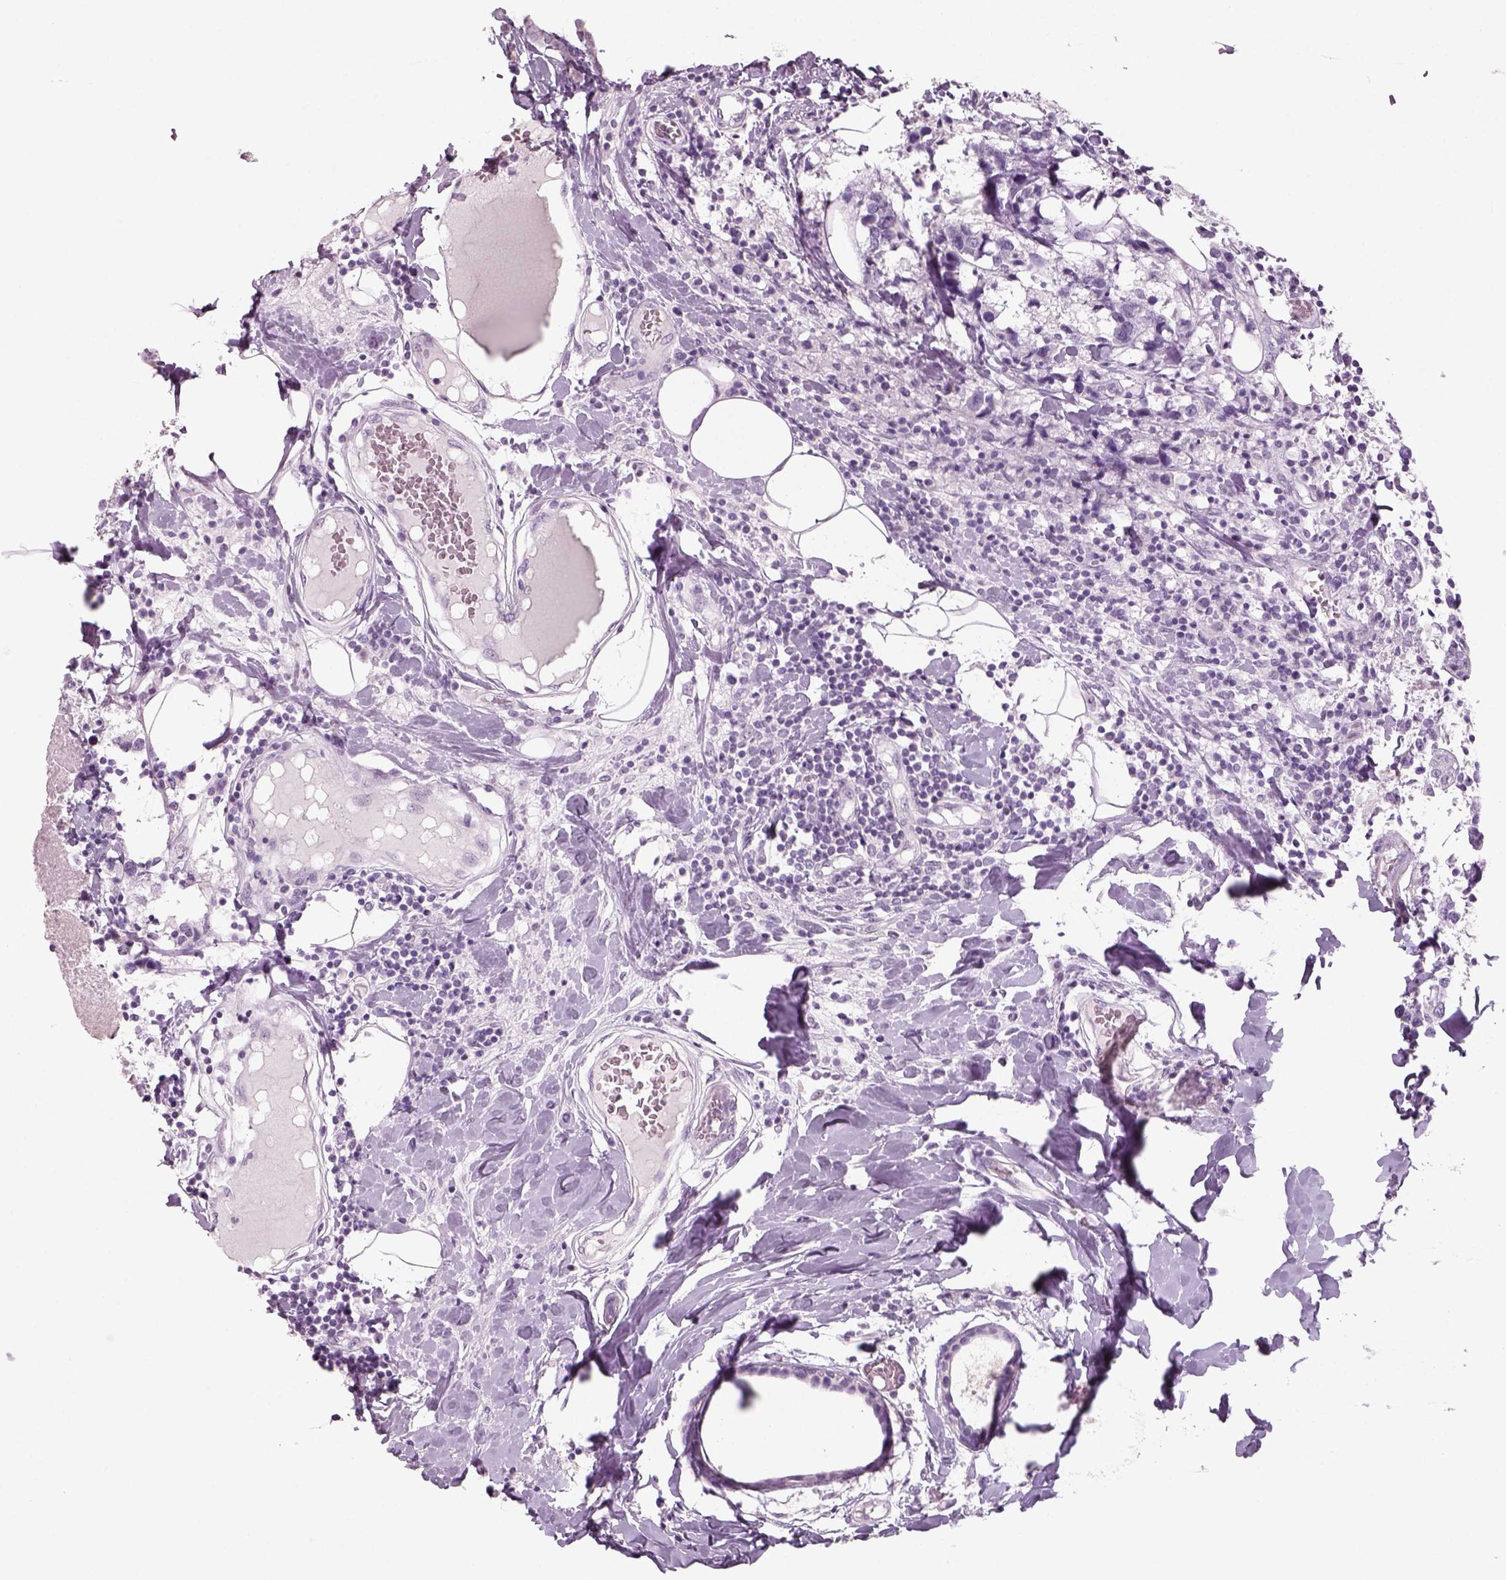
{"staining": {"intensity": "negative", "quantity": "none", "location": "none"}, "tissue": "breast cancer", "cell_type": "Tumor cells", "image_type": "cancer", "snomed": [{"axis": "morphology", "description": "Lobular carcinoma"}, {"axis": "topography", "description": "Breast"}], "caption": "A histopathology image of breast cancer (lobular carcinoma) stained for a protein reveals no brown staining in tumor cells.", "gene": "SLC6A2", "patient": {"sex": "female", "age": 59}}